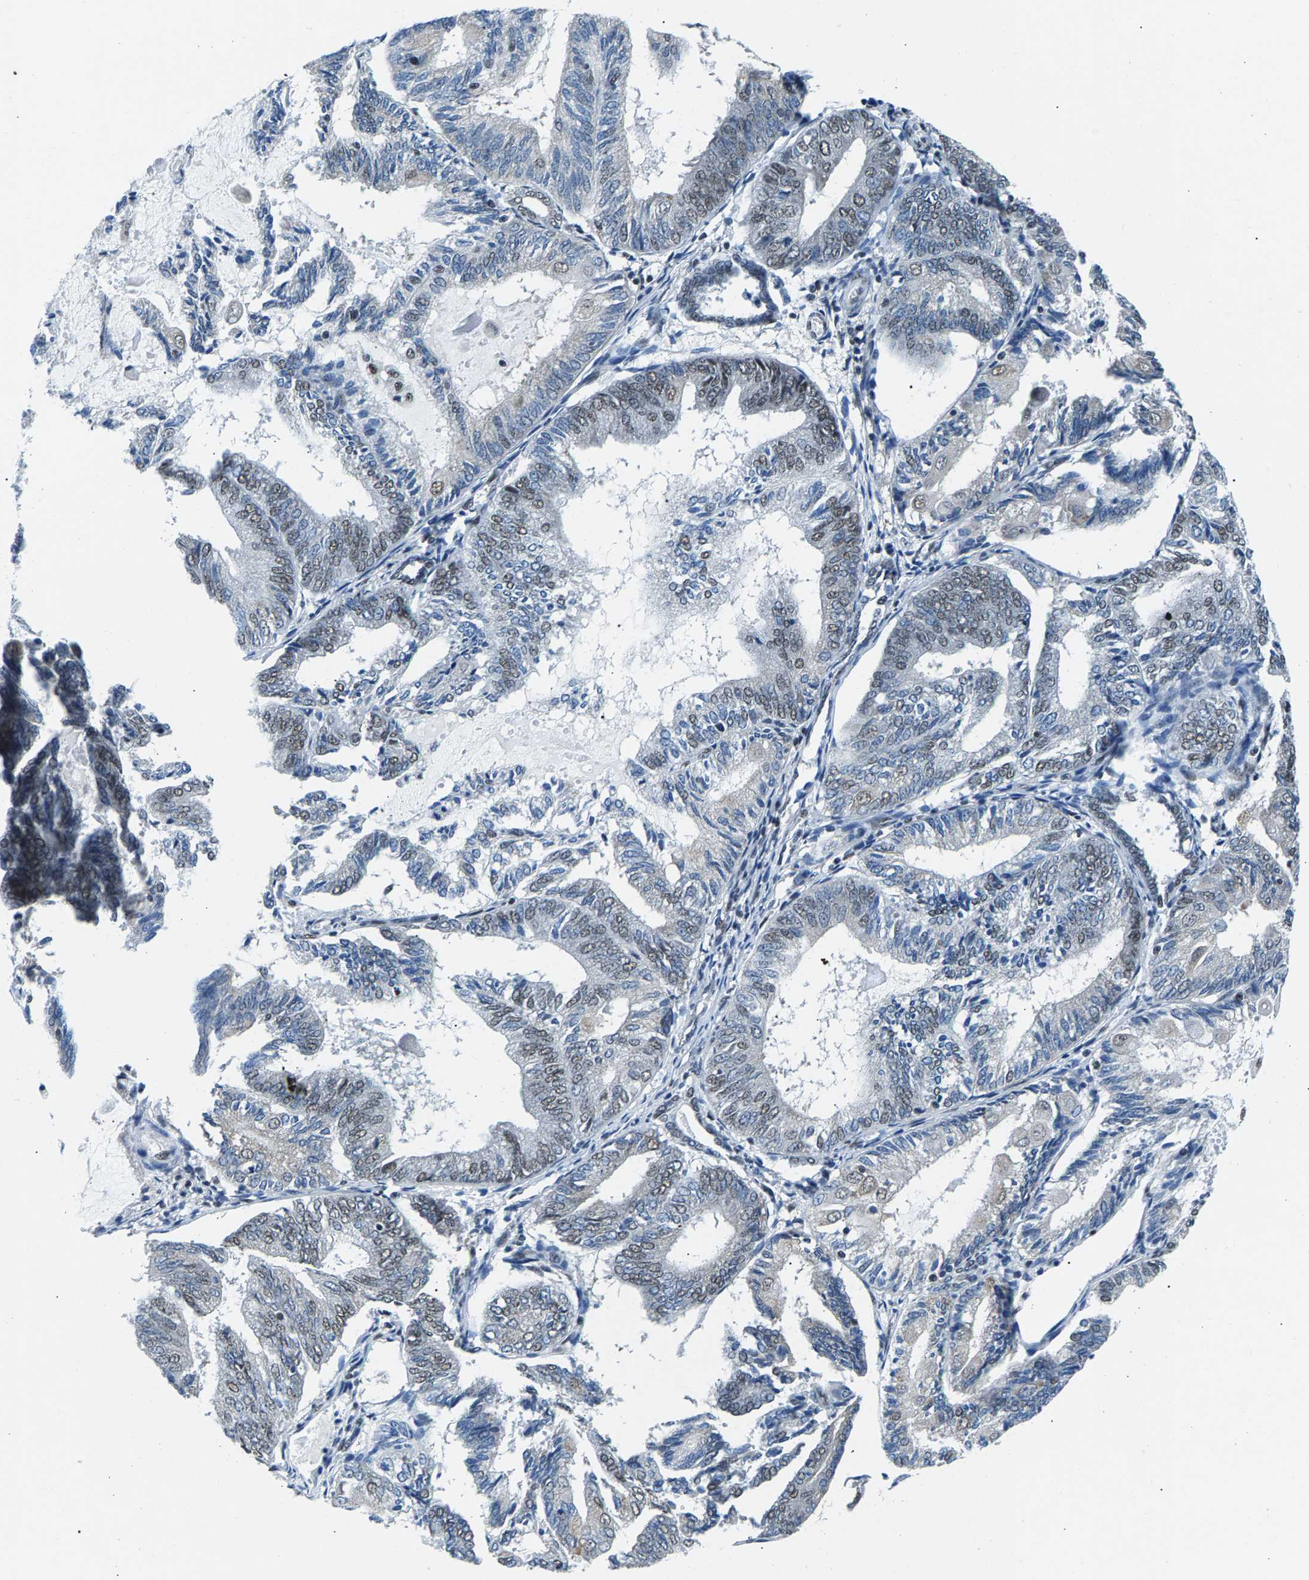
{"staining": {"intensity": "moderate", "quantity": "<25%", "location": "nuclear"}, "tissue": "endometrial cancer", "cell_type": "Tumor cells", "image_type": "cancer", "snomed": [{"axis": "morphology", "description": "Adenocarcinoma, NOS"}, {"axis": "topography", "description": "Endometrium"}], "caption": "Brown immunohistochemical staining in endometrial cancer displays moderate nuclear staining in about <25% of tumor cells. (DAB (3,3'-diaminobenzidine) IHC with brightfield microscopy, high magnification).", "gene": "ATF2", "patient": {"sex": "female", "age": 81}}